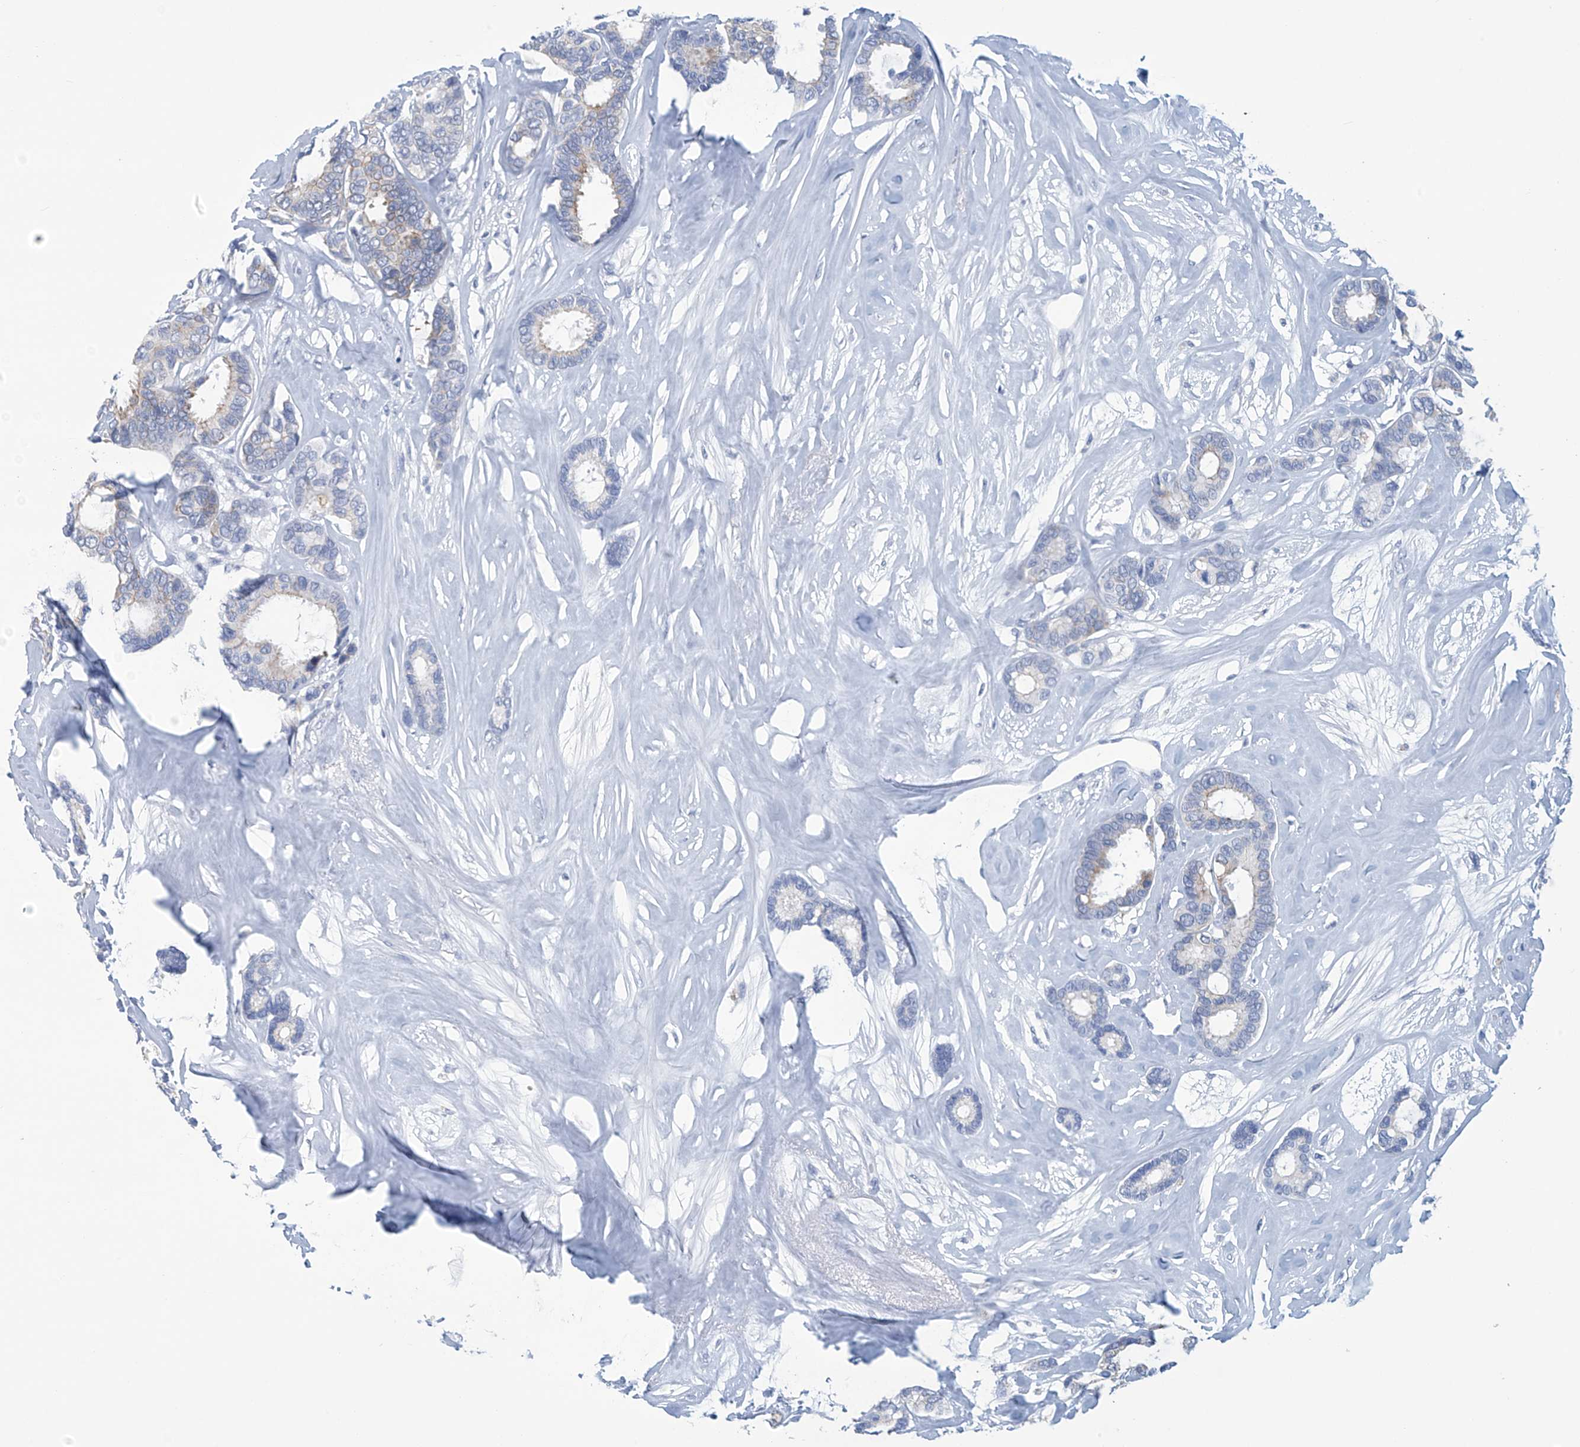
{"staining": {"intensity": "negative", "quantity": "none", "location": "none"}, "tissue": "breast cancer", "cell_type": "Tumor cells", "image_type": "cancer", "snomed": [{"axis": "morphology", "description": "Duct carcinoma"}, {"axis": "topography", "description": "Breast"}], "caption": "This image is of breast intraductal carcinoma stained with immunohistochemistry (IHC) to label a protein in brown with the nuclei are counter-stained blue. There is no positivity in tumor cells.", "gene": "DSP", "patient": {"sex": "female", "age": 87}}